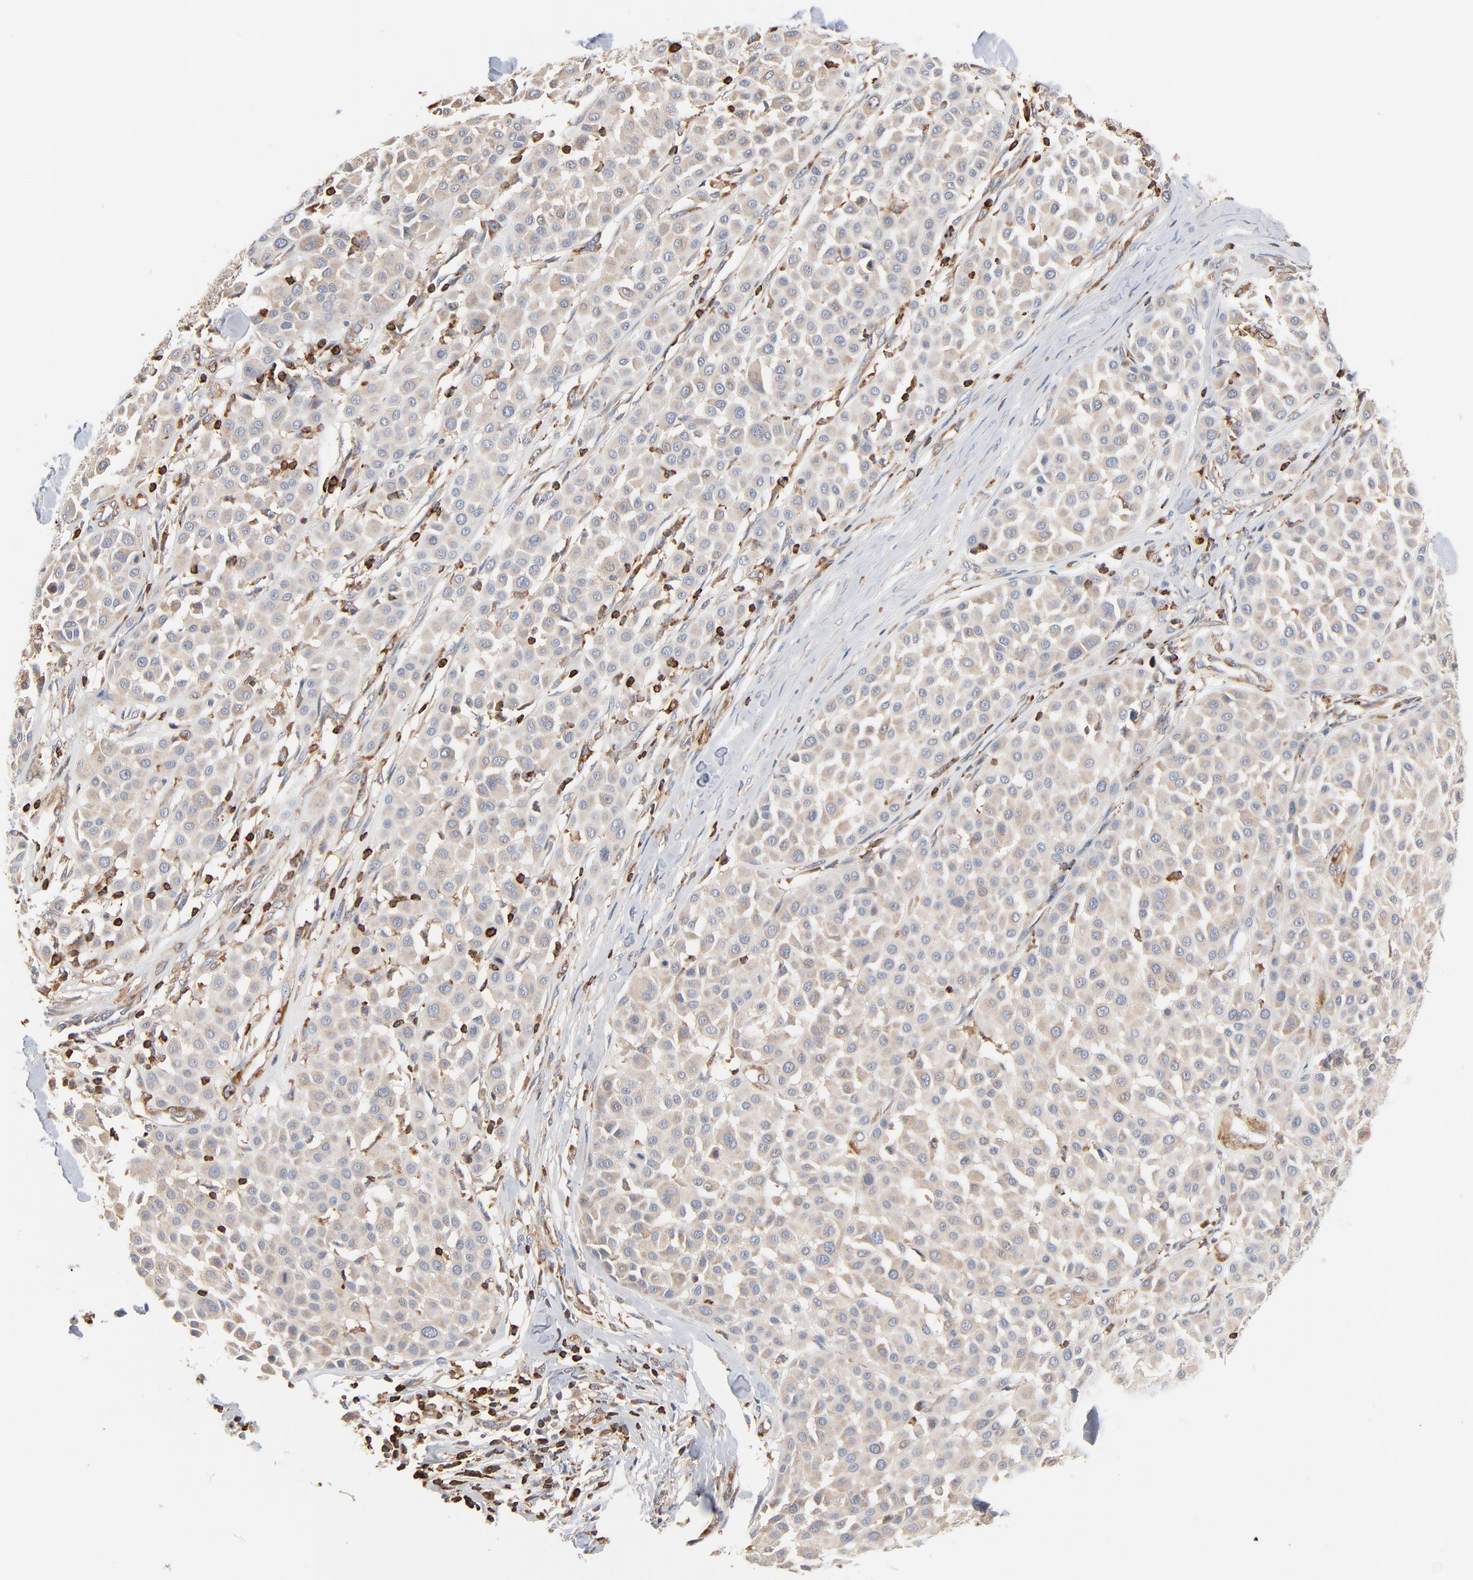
{"staining": {"intensity": "weak", "quantity": "25%-75%", "location": "cytoplasmic/membranous"}, "tissue": "melanoma", "cell_type": "Tumor cells", "image_type": "cancer", "snomed": [{"axis": "morphology", "description": "Malignant melanoma, Metastatic site"}, {"axis": "topography", "description": "Soft tissue"}], "caption": "The image reveals immunohistochemical staining of malignant melanoma (metastatic site). There is weak cytoplasmic/membranous staining is present in approximately 25%-75% of tumor cells.", "gene": "SH3KBP1", "patient": {"sex": "male", "age": 41}}